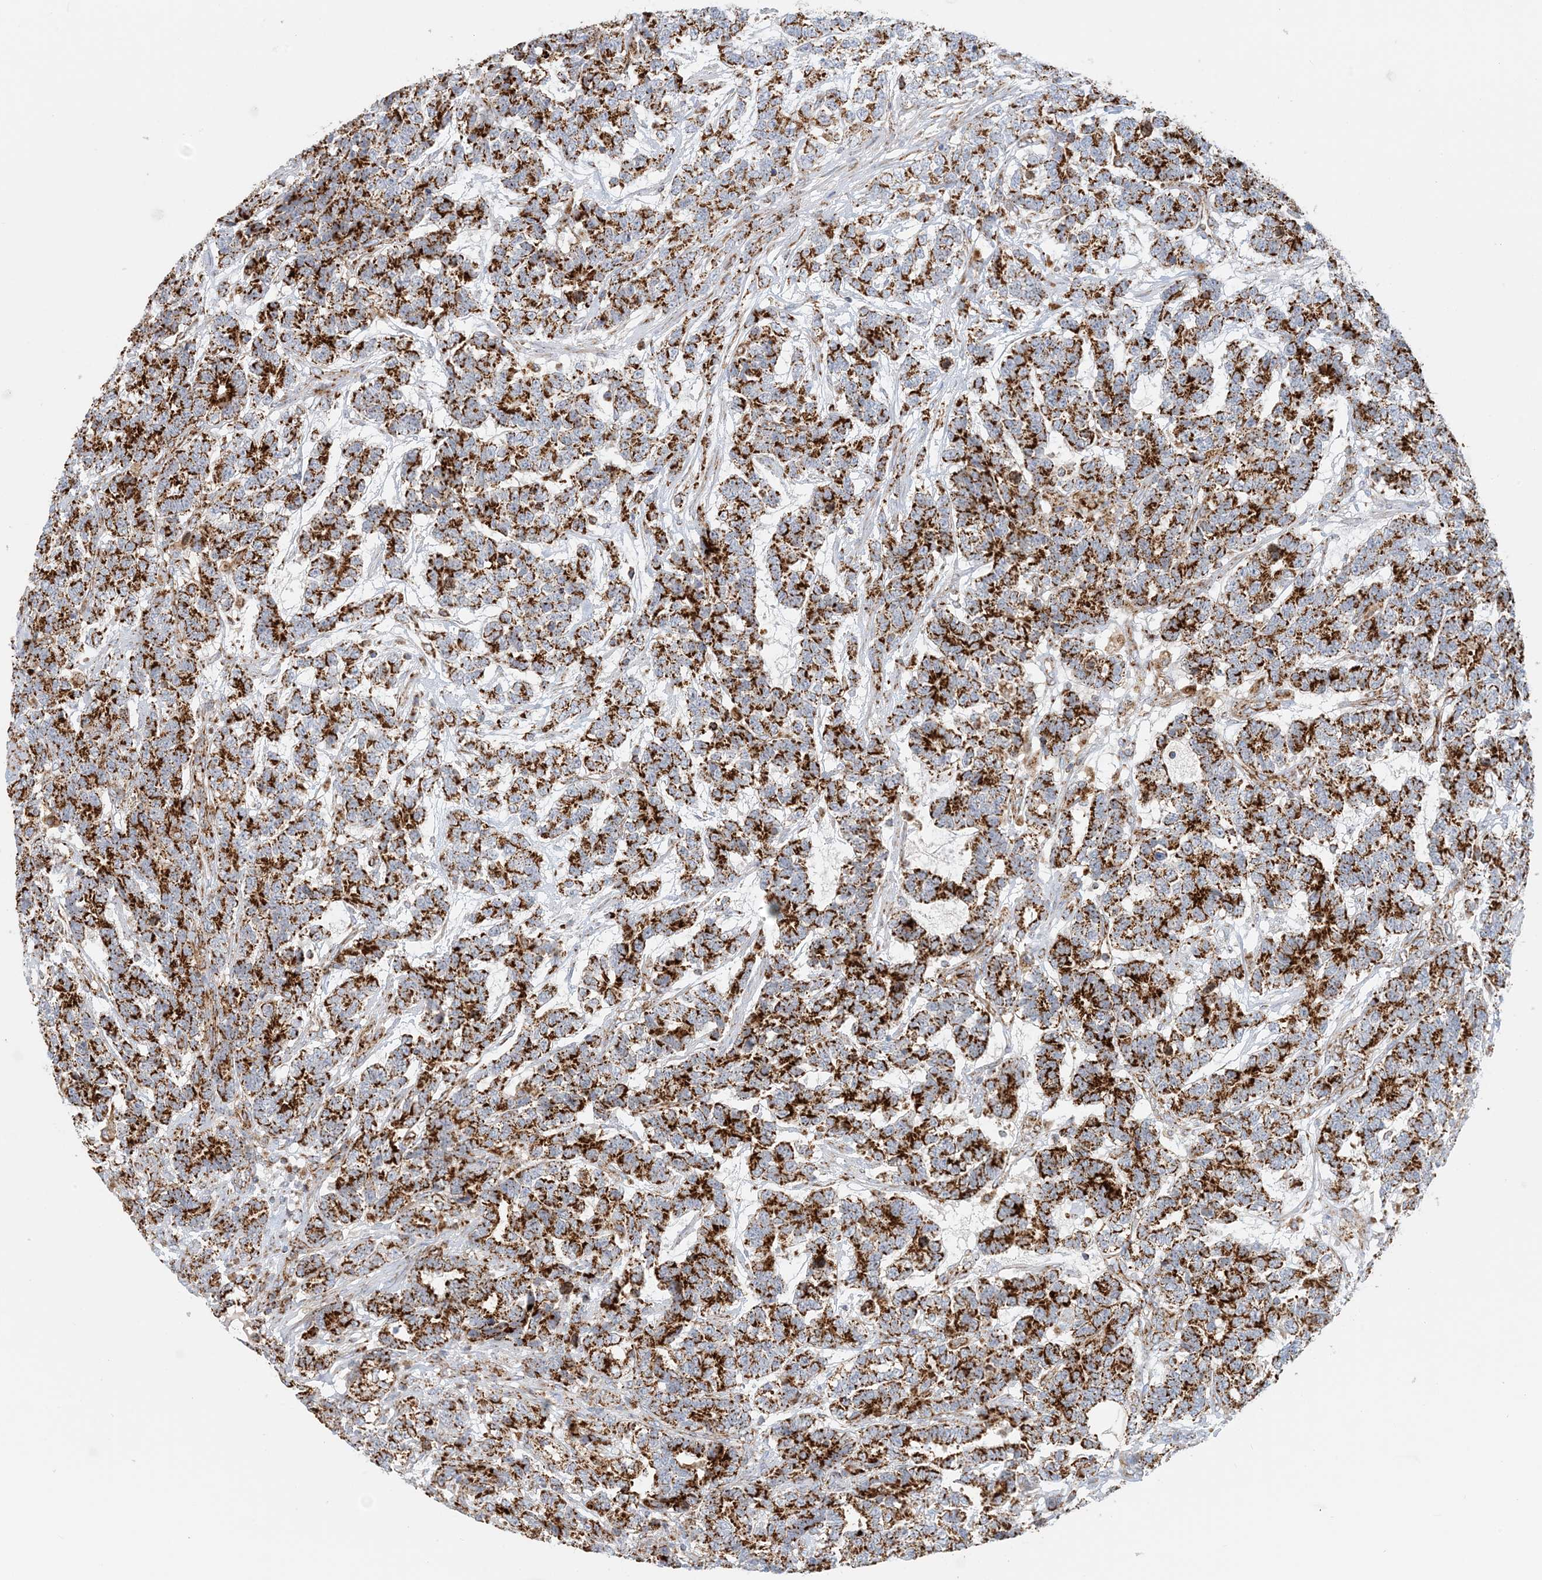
{"staining": {"intensity": "strong", "quantity": ">75%", "location": "cytoplasmic/membranous"}, "tissue": "testis cancer", "cell_type": "Tumor cells", "image_type": "cancer", "snomed": [{"axis": "morphology", "description": "Carcinoma, Embryonal, NOS"}, {"axis": "topography", "description": "Testis"}], "caption": "Brown immunohistochemical staining in human testis cancer (embryonal carcinoma) displays strong cytoplasmic/membranous expression in about >75% of tumor cells. Immunohistochemistry (ihc) stains the protein of interest in brown and the nuclei are stained blue.", "gene": "COA3", "patient": {"sex": "male", "age": 26}}